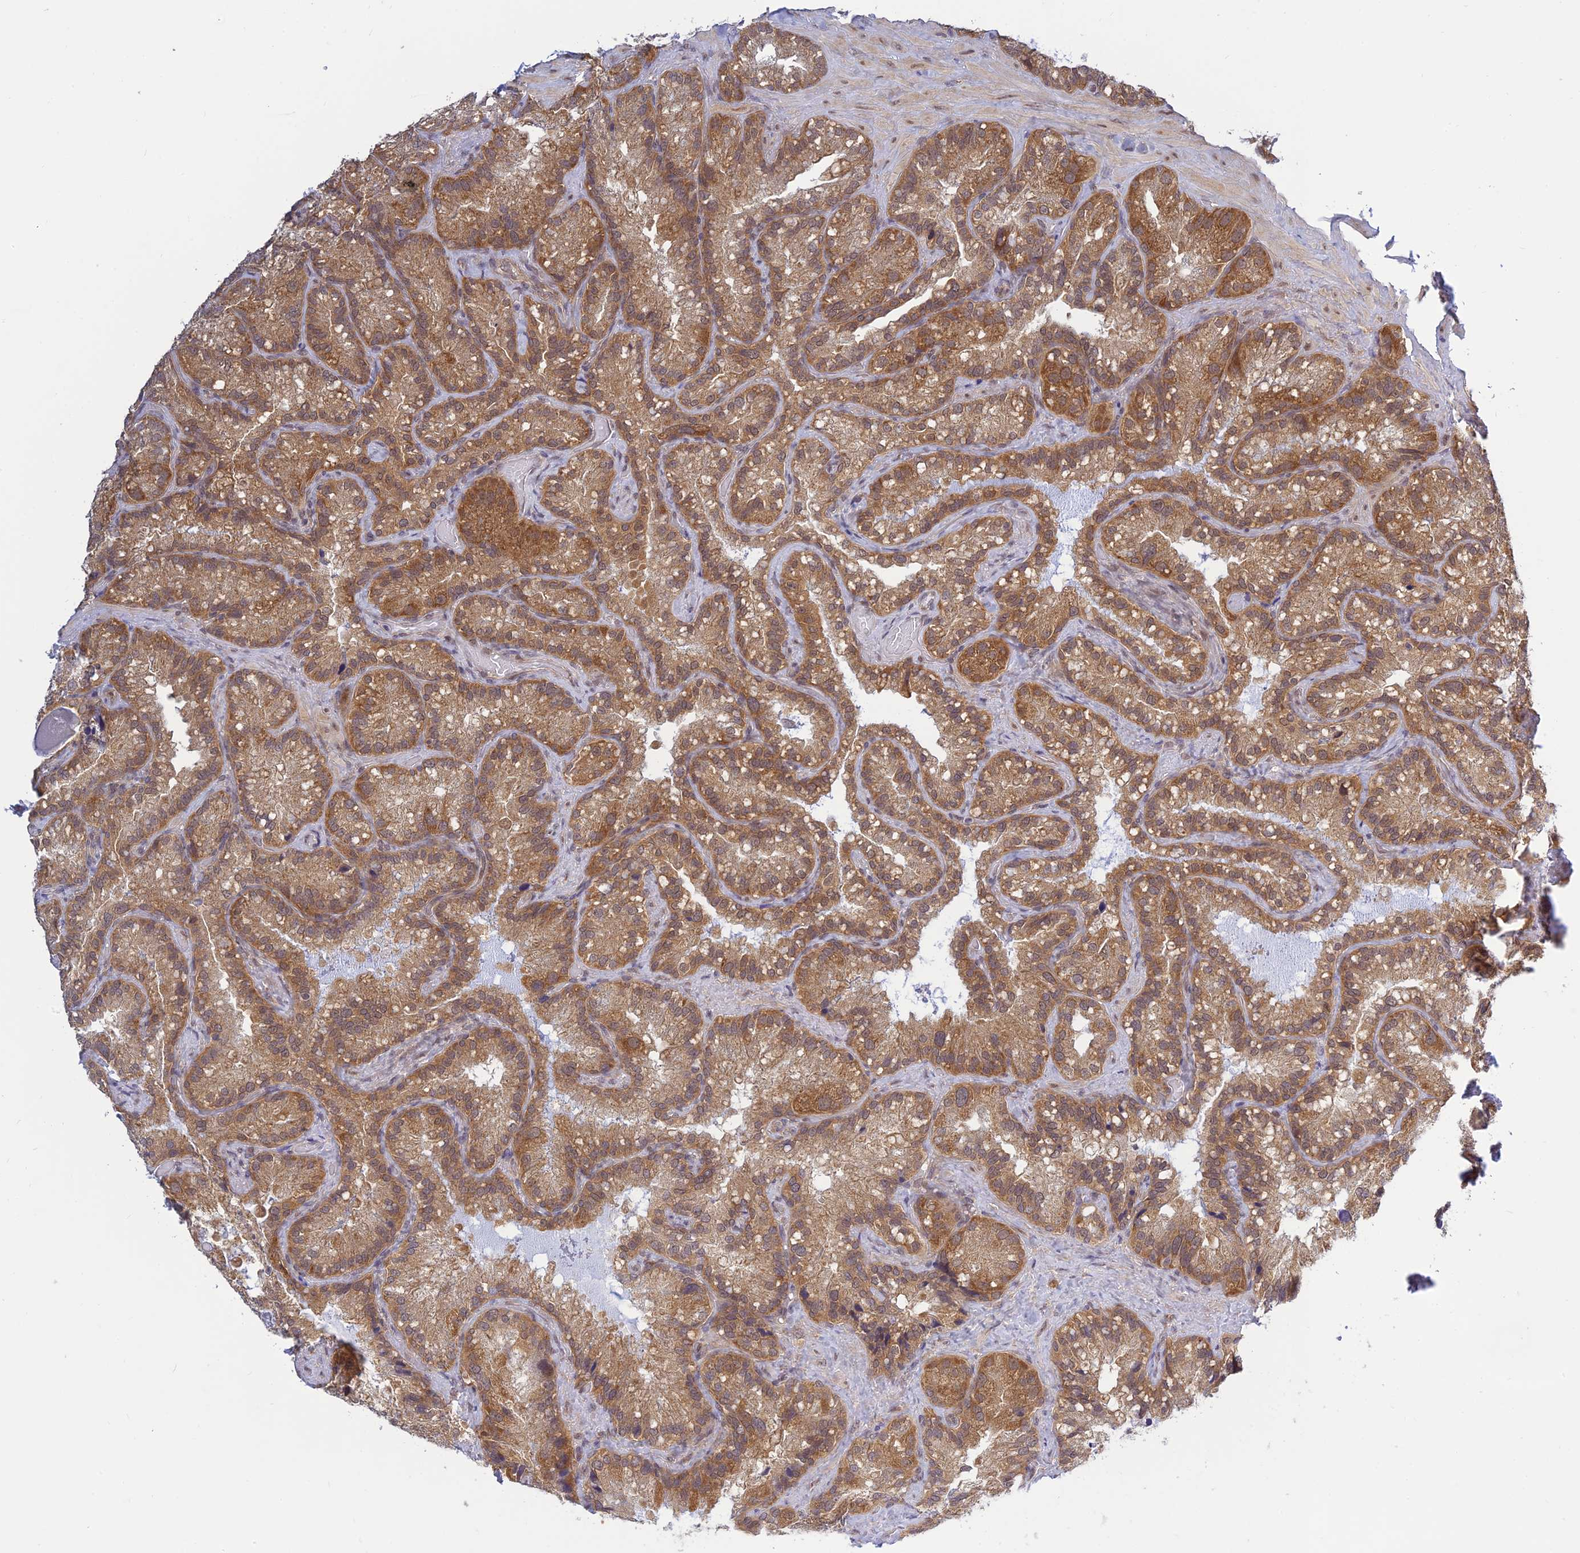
{"staining": {"intensity": "moderate", "quantity": ">75%", "location": "cytoplasmic/membranous,nuclear"}, "tissue": "seminal vesicle", "cell_type": "Glandular cells", "image_type": "normal", "snomed": [{"axis": "morphology", "description": "Normal tissue, NOS"}, {"axis": "topography", "description": "Prostate"}, {"axis": "topography", "description": "Seminal veicle"}], "caption": "Immunohistochemistry (IHC) image of unremarkable human seminal vesicle stained for a protein (brown), which reveals medium levels of moderate cytoplasmic/membranous,nuclear positivity in about >75% of glandular cells.", "gene": "SKIC8", "patient": {"sex": "male", "age": 68}}